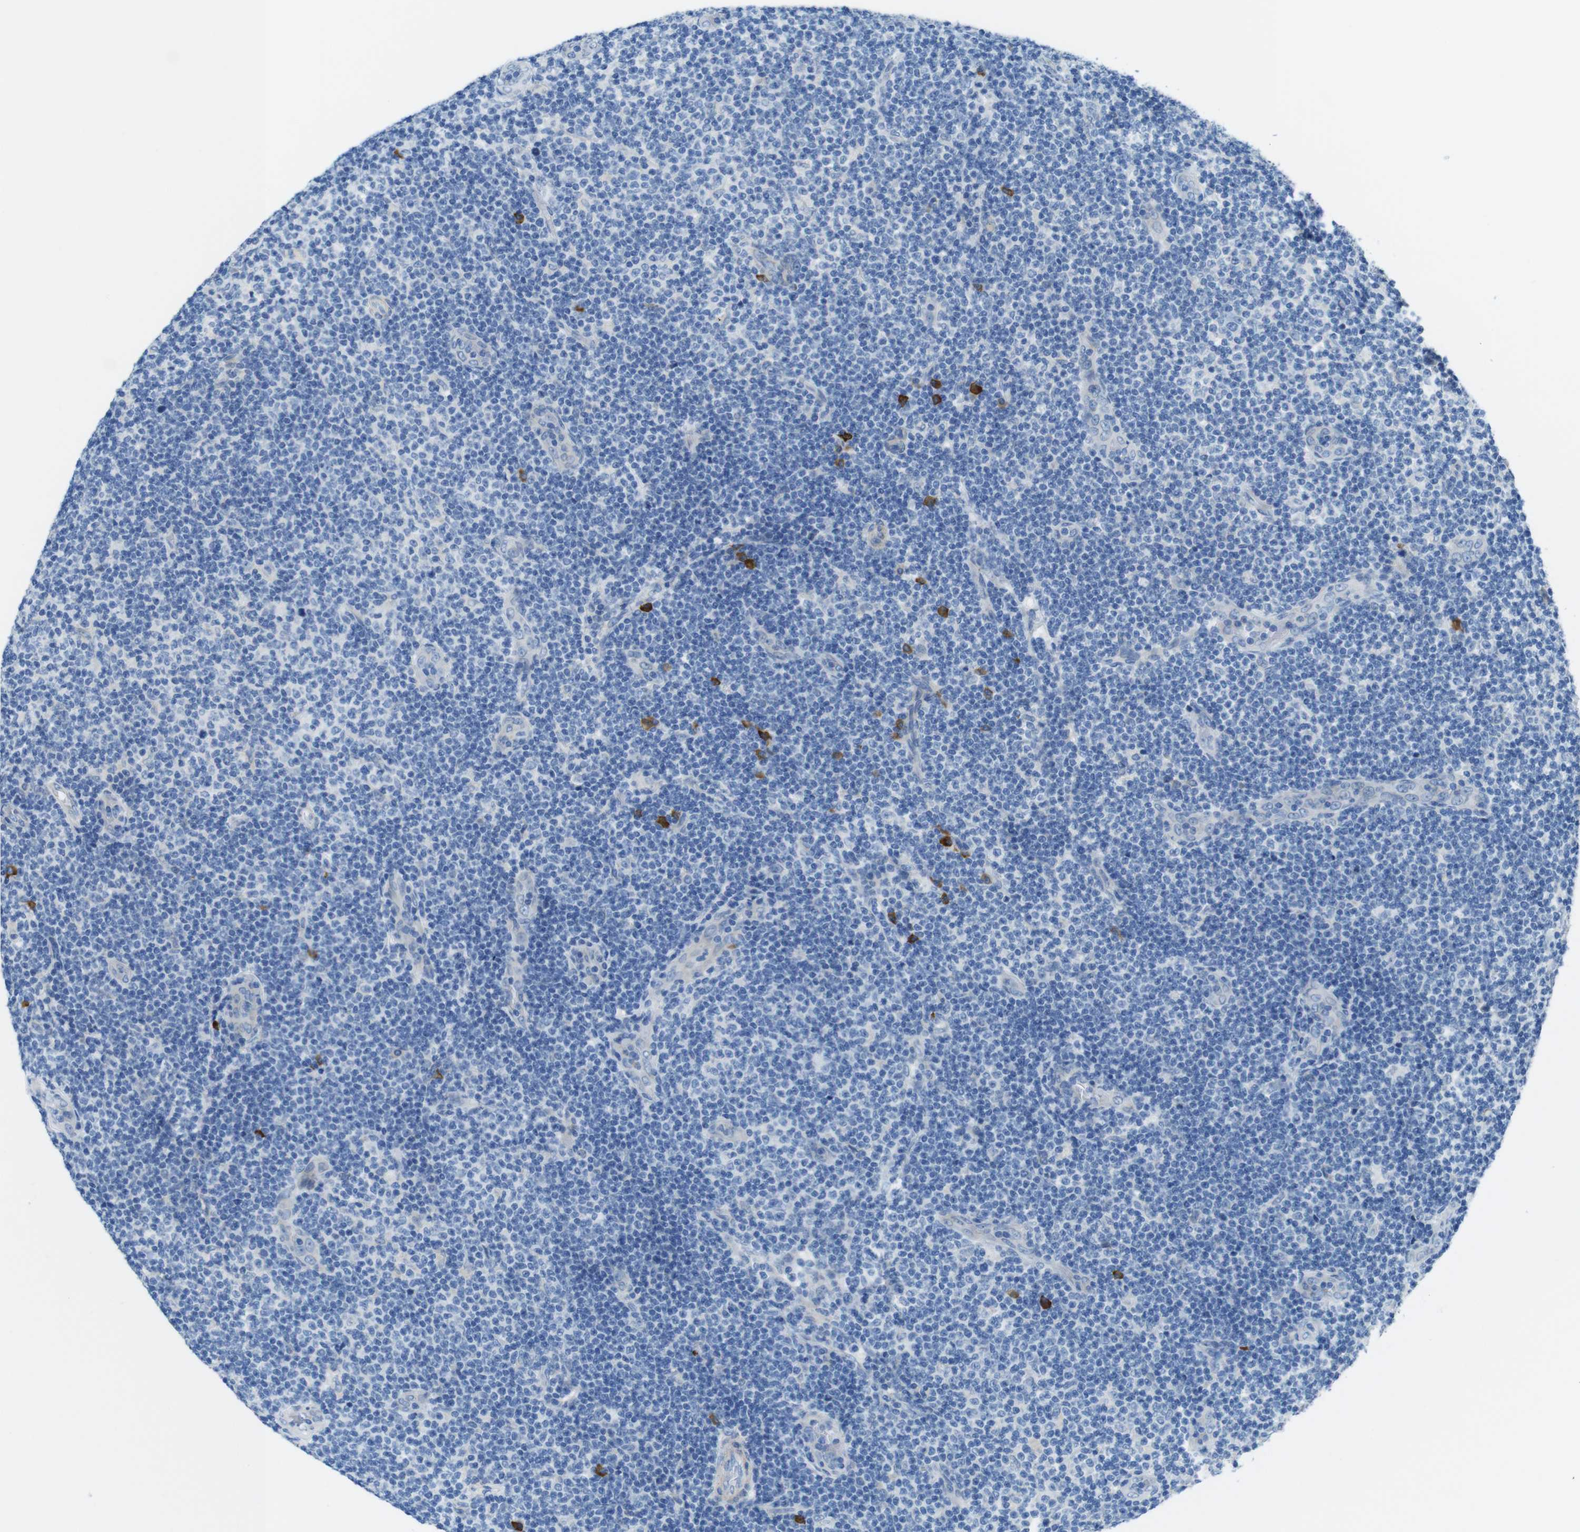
{"staining": {"intensity": "negative", "quantity": "none", "location": "none"}, "tissue": "lymphoma", "cell_type": "Tumor cells", "image_type": "cancer", "snomed": [{"axis": "morphology", "description": "Malignant lymphoma, non-Hodgkin's type, Low grade"}, {"axis": "topography", "description": "Lymph node"}], "caption": "DAB immunohistochemical staining of human malignant lymphoma, non-Hodgkin's type (low-grade) demonstrates no significant positivity in tumor cells. Brightfield microscopy of immunohistochemistry (IHC) stained with DAB (3,3'-diaminobenzidine) (brown) and hematoxylin (blue), captured at high magnification.", "gene": "CLMN", "patient": {"sex": "male", "age": 83}}